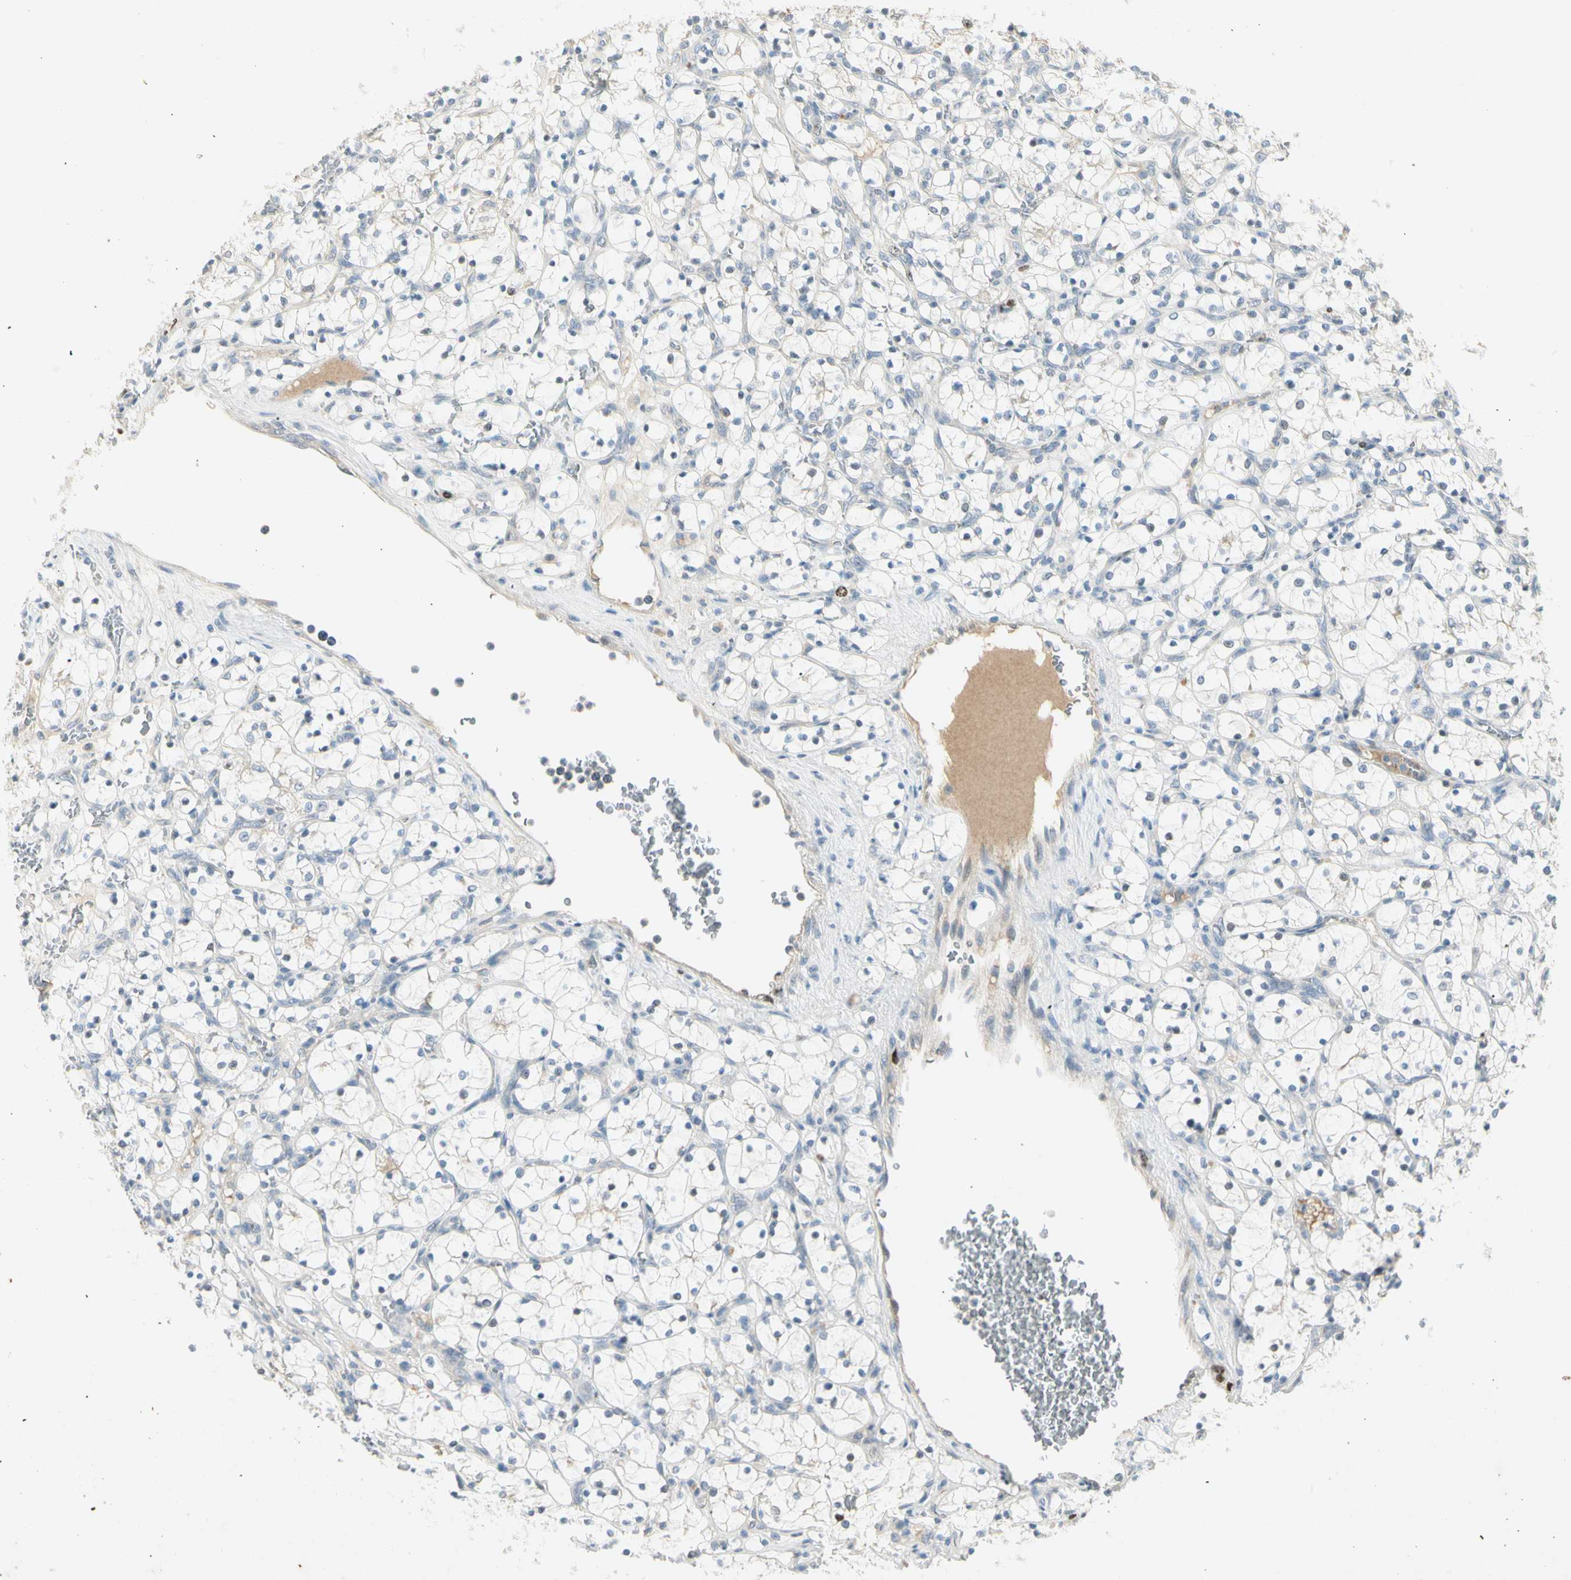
{"staining": {"intensity": "negative", "quantity": "none", "location": "none"}, "tissue": "renal cancer", "cell_type": "Tumor cells", "image_type": "cancer", "snomed": [{"axis": "morphology", "description": "Adenocarcinoma, NOS"}, {"axis": "topography", "description": "Kidney"}], "caption": "DAB (3,3'-diaminobenzidine) immunohistochemical staining of human adenocarcinoma (renal) displays no significant expression in tumor cells.", "gene": "PITX1", "patient": {"sex": "female", "age": 69}}